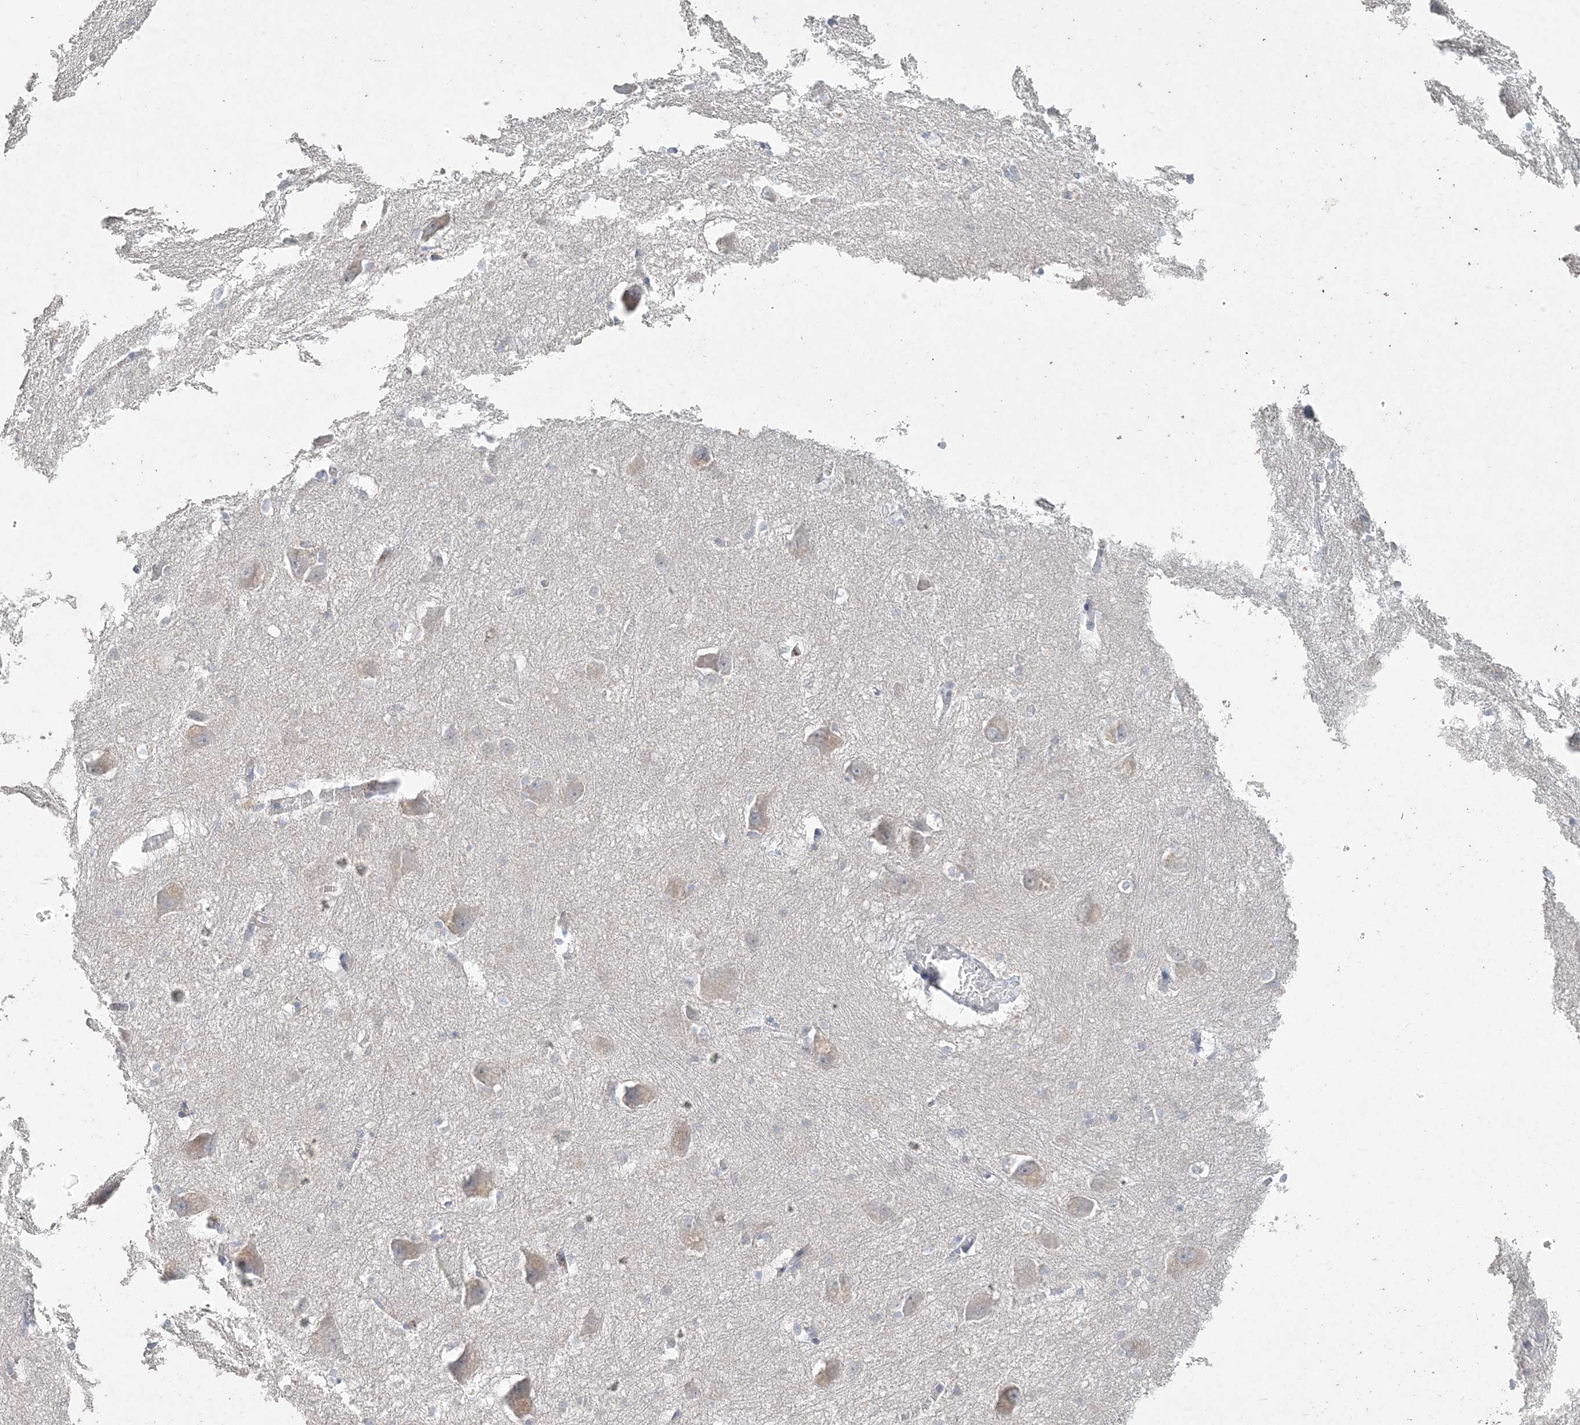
{"staining": {"intensity": "negative", "quantity": "none", "location": "none"}, "tissue": "caudate", "cell_type": "Glial cells", "image_type": "normal", "snomed": [{"axis": "morphology", "description": "Normal tissue, NOS"}, {"axis": "topography", "description": "Lateral ventricle wall"}], "caption": "This is an immunohistochemistry (IHC) image of benign caudate. There is no staining in glial cells.", "gene": "DNAH5", "patient": {"sex": "male", "age": 37}}